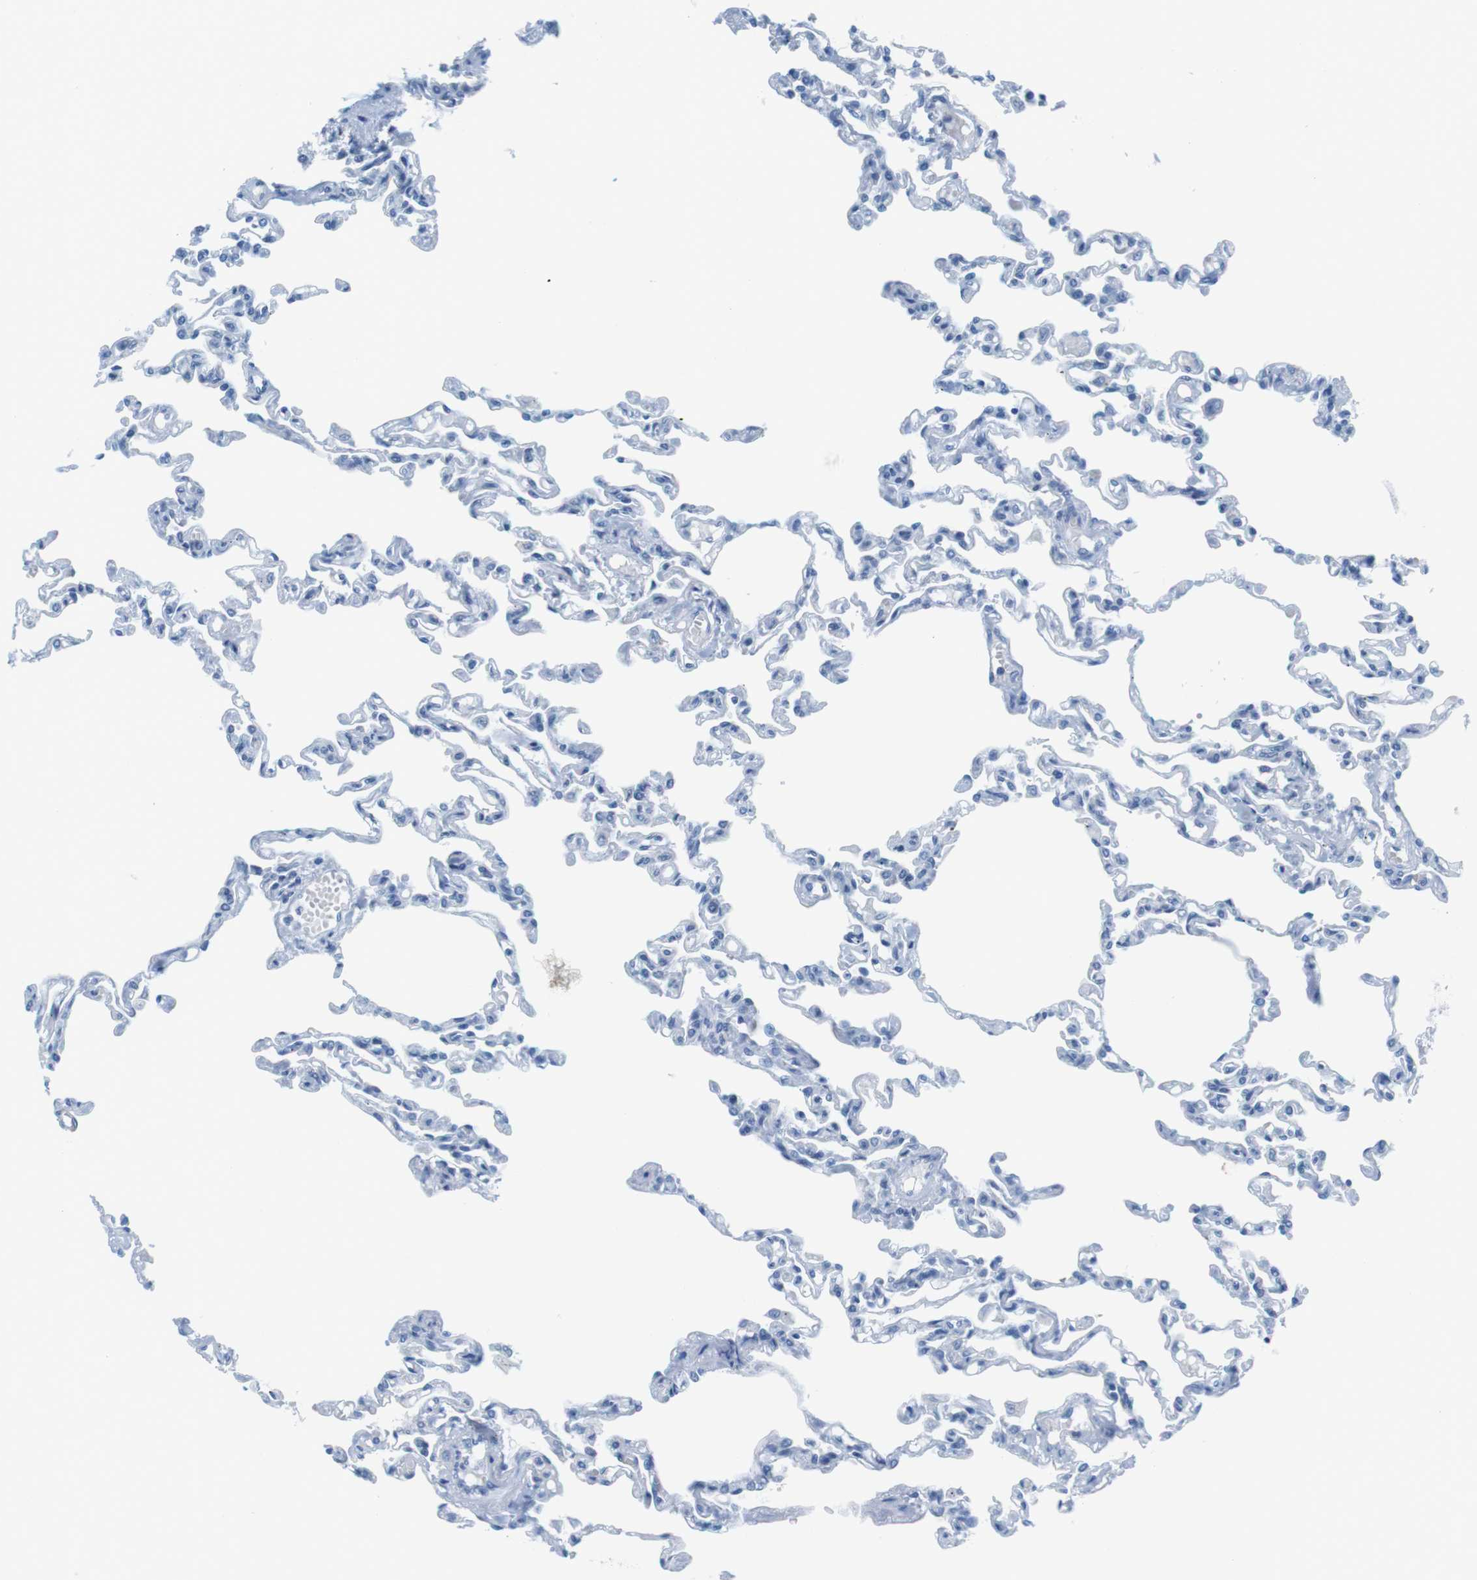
{"staining": {"intensity": "negative", "quantity": "none", "location": "none"}, "tissue": "lung", "cell_type": "Alveolar cells", "image_type": "normal", "snomed": [{"axis": "morphology", "description": "Normal tissue, NOS"}, {"axis": "topography", "description": "Lung"}], "caption": "DAB immunohistochemical staining of benign lung displays no significant expression in alveolar cells. The staining is performed using DAB (3,3'-diaminobenzidine) brown chromogen with nuclei counter-stained in using hematoxylin.", "gene": "CYP2C9", "patient": {"sex": "male", "age": 21}}